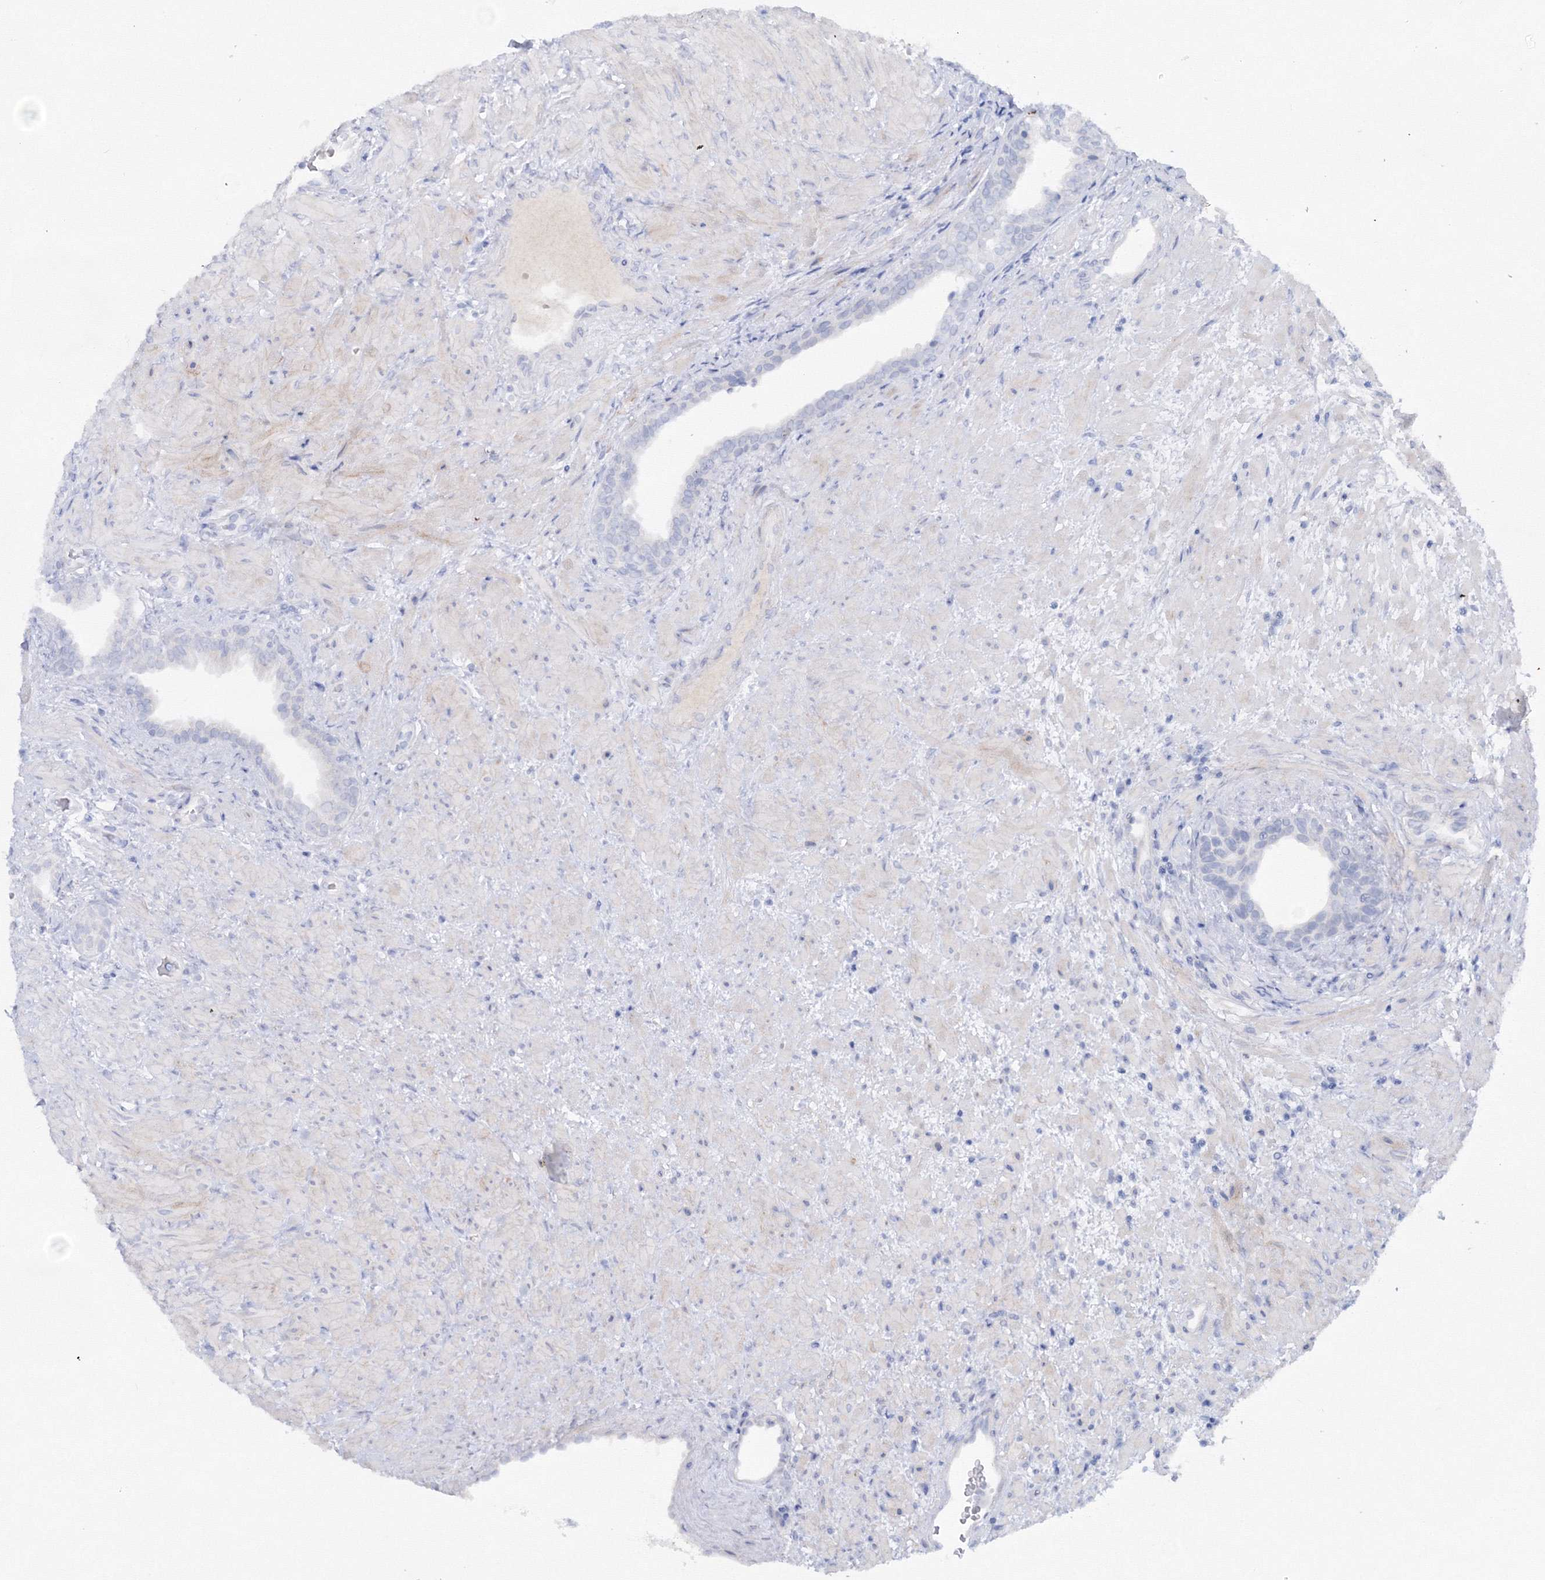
{"staining": {"intensity": "negative", "quantity": "none", "location": "none"}, "tissue": "prostate", "cell_type": "Glandular cells", "image_type": "normal", "snomed": [{"axis": "morphology", "description": "Normal tissue, NOS"}, {"axis": "topography", "description": "Prostate"}], "caption": "The micrograph exhibits no staining of glandular cells in normal prostate. (DAB immunohistochemistry (IHC), high magnification).", "gene": "GCKR", "patient": {"sex": "male", "age": 76}}